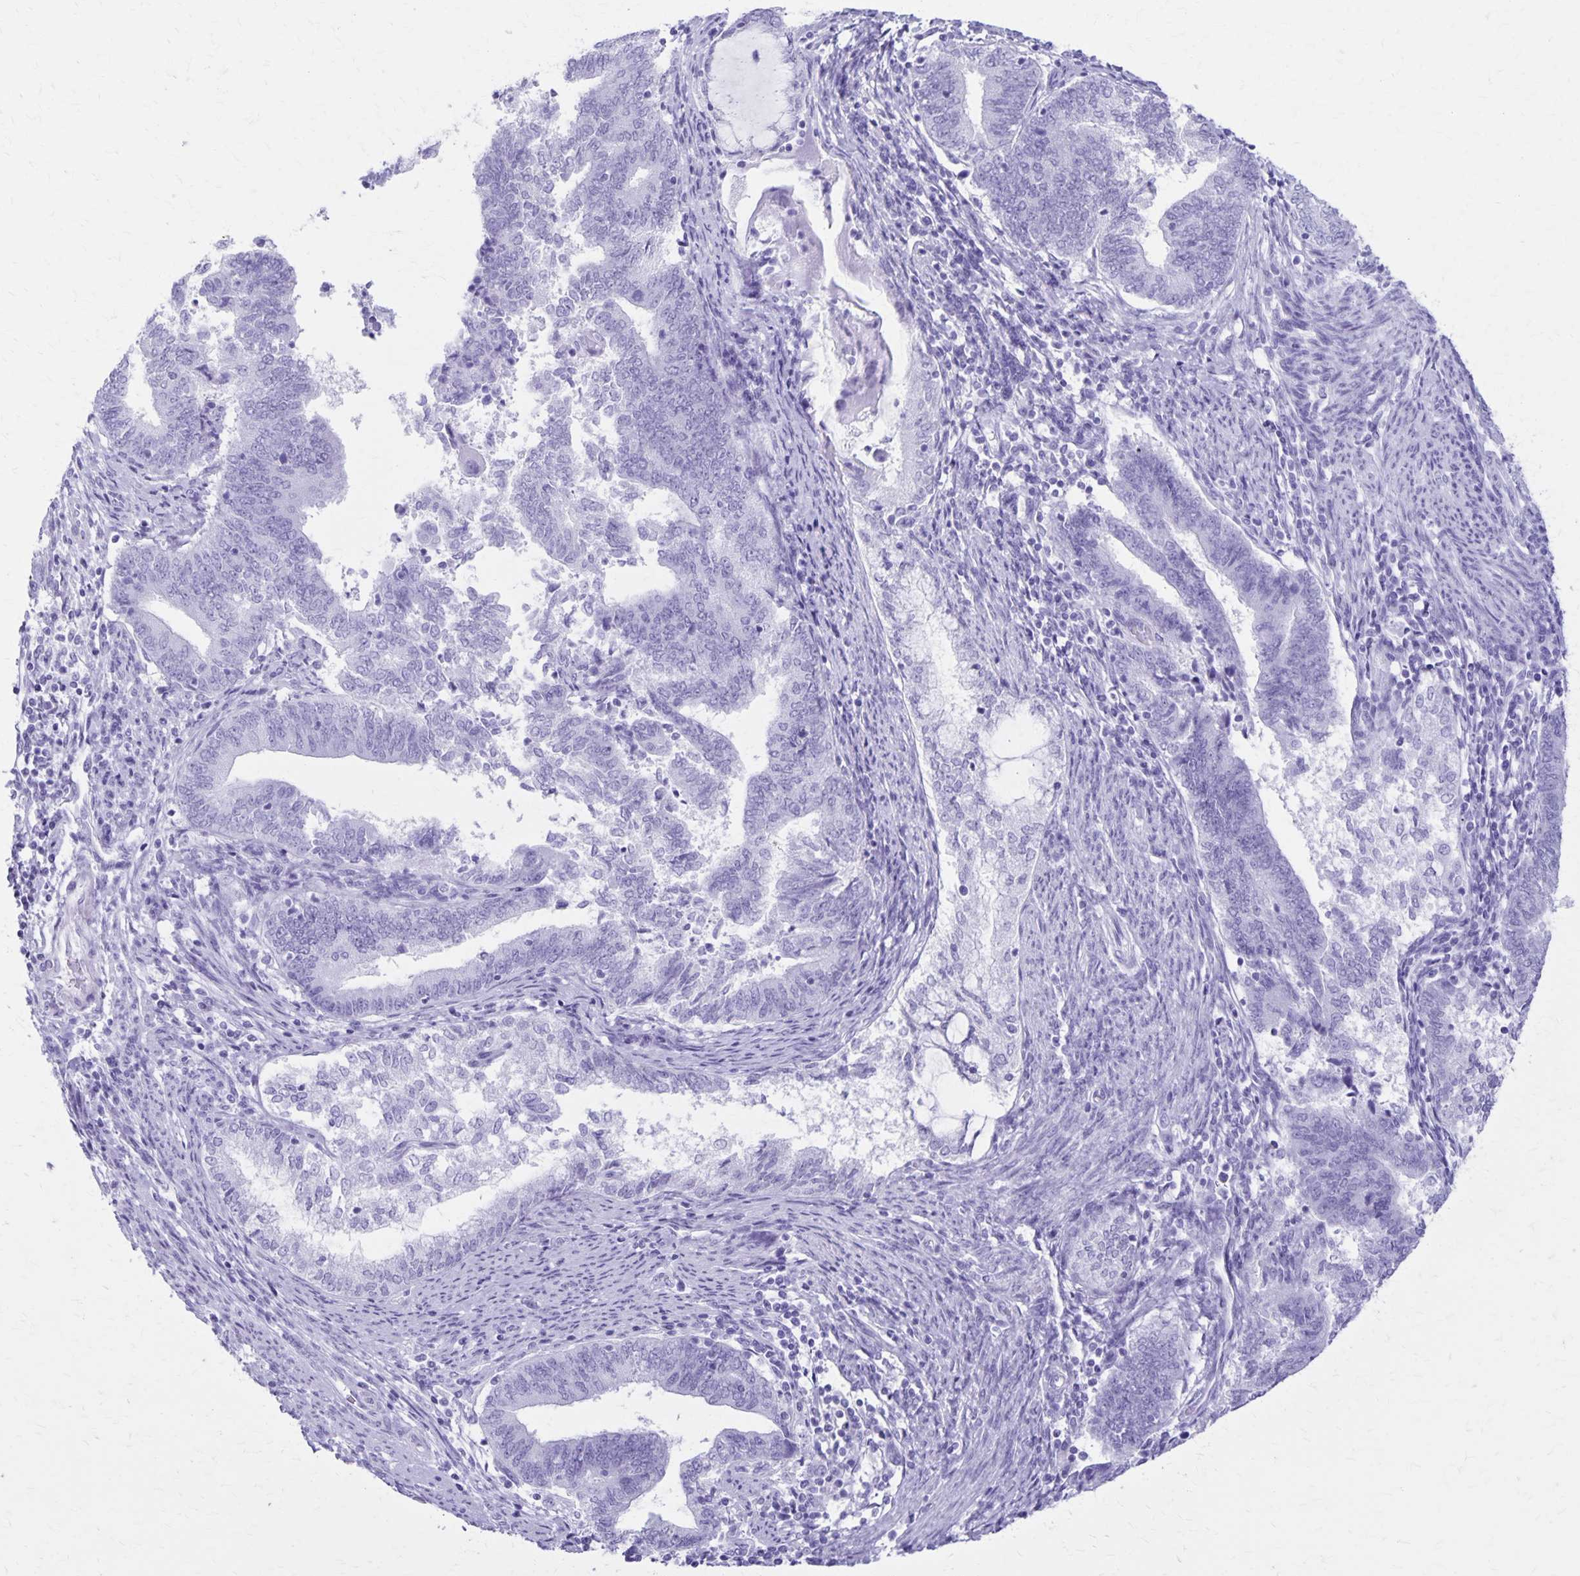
{"staining": {"intensity": "negative", "quantity": "none", "location": "none"}, "tissue": "endometrial cancer", "cell_type": "Tumor cells", "image_type": "cancer", "snomed": [{"axis": "morphology", "description": "Adenocarcinoma, NOS"}, {"axis": "topography", "description": "Endometrium"}], "caption": "This is an immunohistochemistry (IHC) micrograph of human endometrial cancer (adenocarcinoma). There is no expression in tumor cells.", "gene": "DEFA5", "patient": {"sex": "female", "age": 65}}